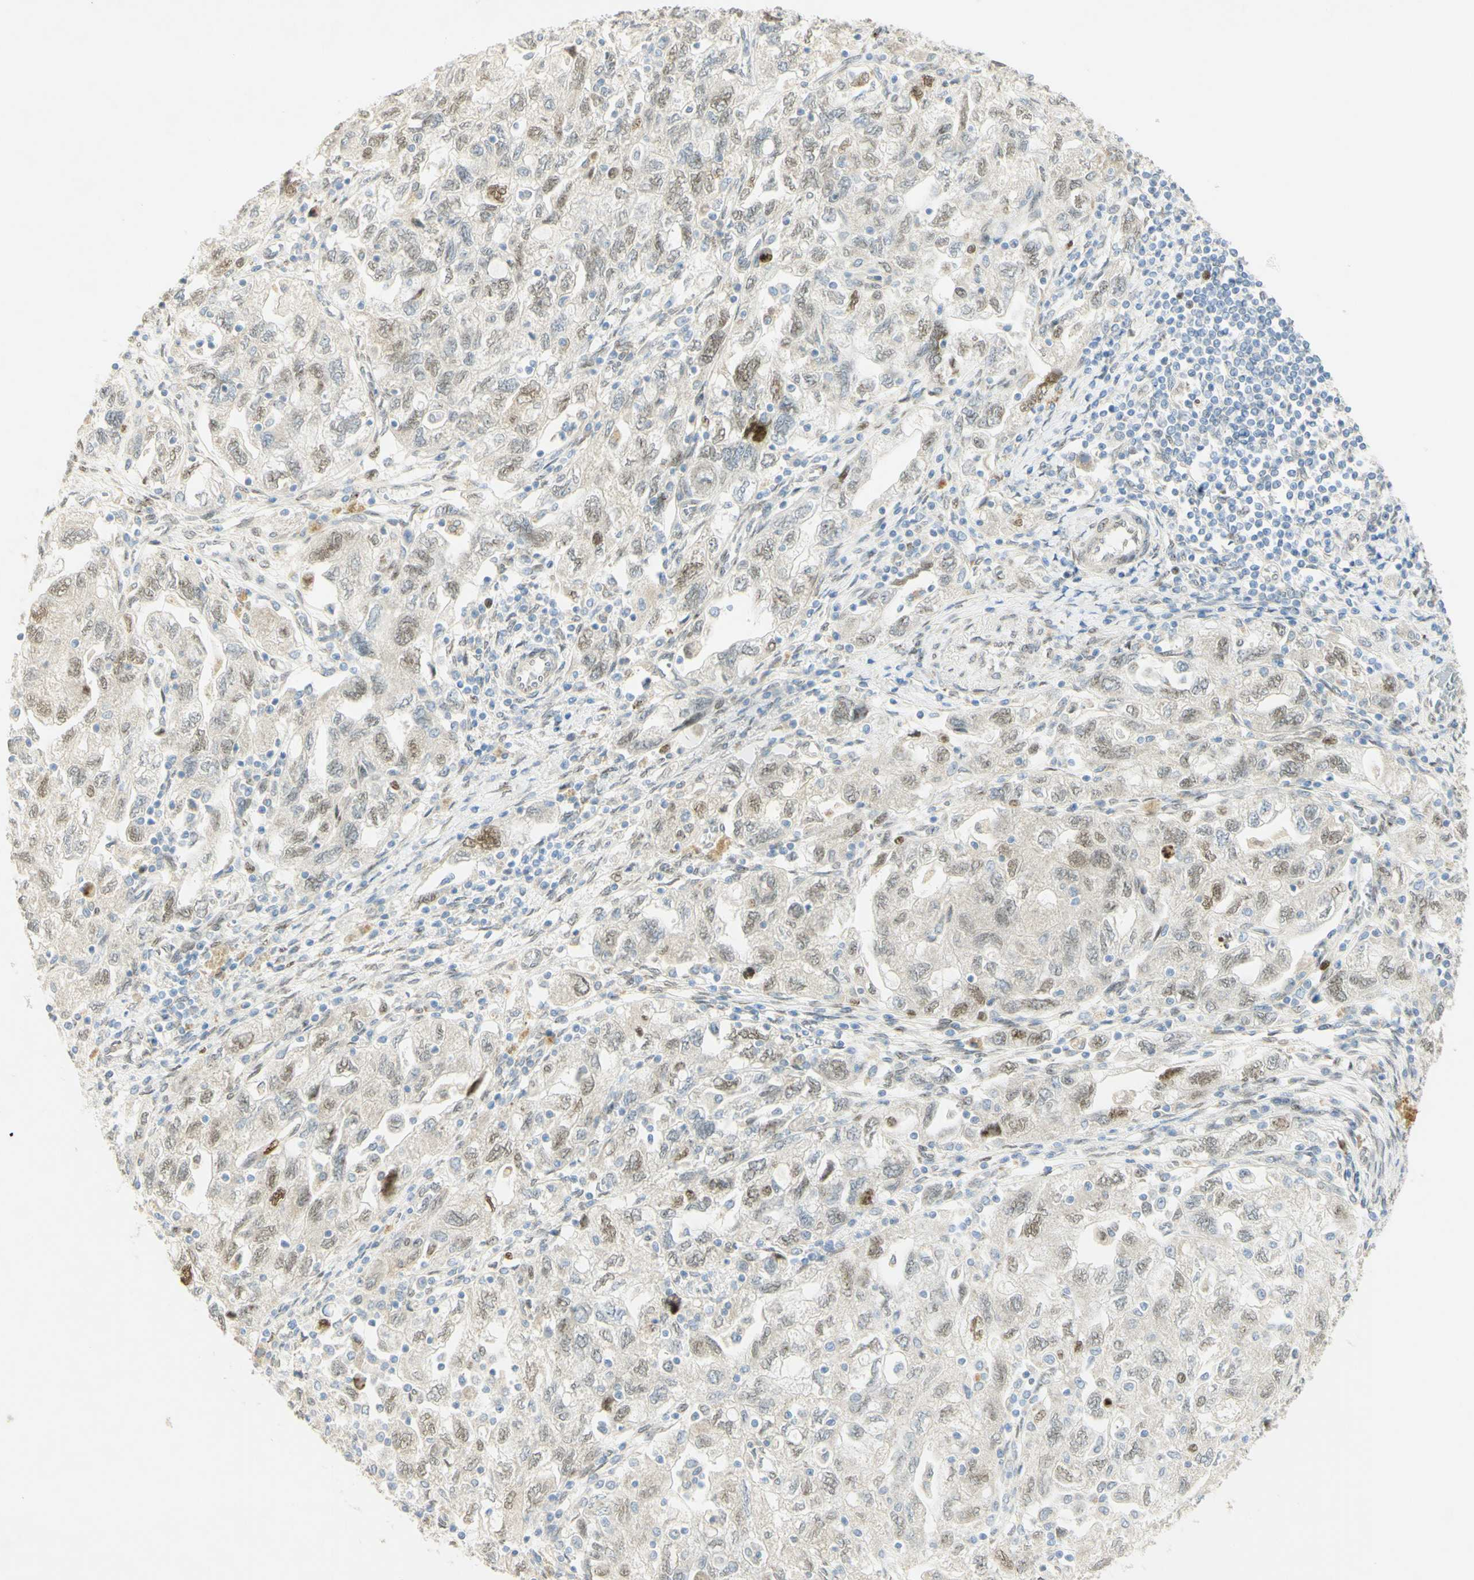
{"staining": {"intensity": "weak", "quantity": "<25%", "location": "nuclear"}, "tissue": "ovarian cancer", "cell_type": "Tumor cells", "image_type": "cancer", "snomed": [{"axis": "morphology", "description": "Carcinoma, NOS"}, {"axis": "morphology", "description": "Cystadenocarcinoma, serous, NOS"}, {"axis": "topography", "description": "Ovary"}], "caption": "Micrograph shows no significant protein staining in tumor cells of ovarian carcinoma. (DAB IHC, high magnification).", "gene": "E2F1", "patient": {"sex": "female", "age": 69}}